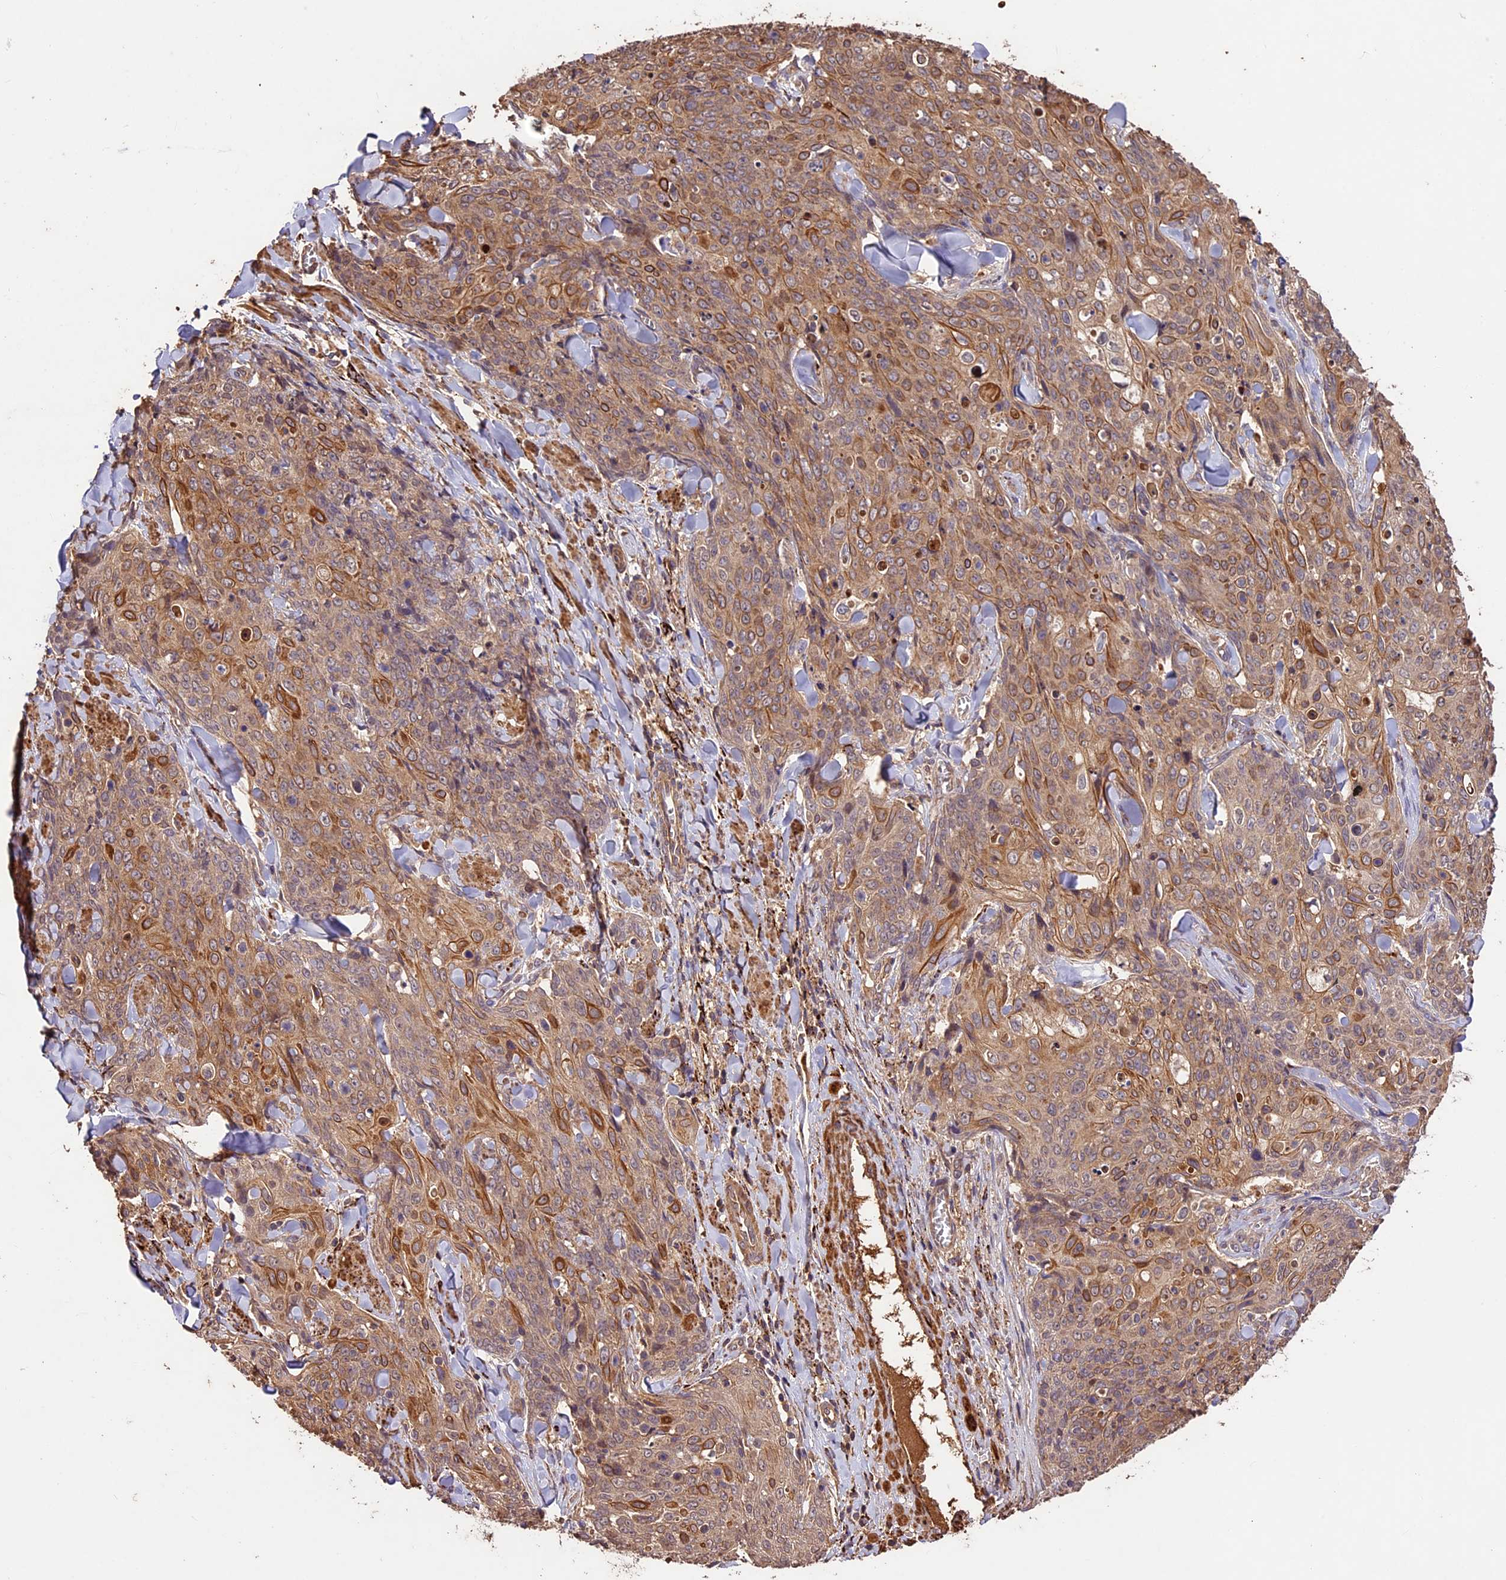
{"staining": {"intensity": "moderate", "quantity": ">75%", "location": "cytoplasmic/membranous"}, "tissue": "skin cancer", "cell_type": "Tumor cells", "image_type": "cancer", "snomed": [{"axis": "morphology", "description": "Squamous cell carcinoma, NOS"}, {"axis": "topography", "description": "Skin"}, {"axis": "topography", "description": "Vulva"}], "caption": "DAB (3,3'-diaminobenzidine) immunohistochemical staining of skin cancer reveals moderate cytoplasmic/membranous protein positivity in about >75% of tumor cells. (brown staining indicates protein expression, while blue staining denotes nuclei).", "gene": "CRLF1", "patient": {"sex": "female", "age": 85}}